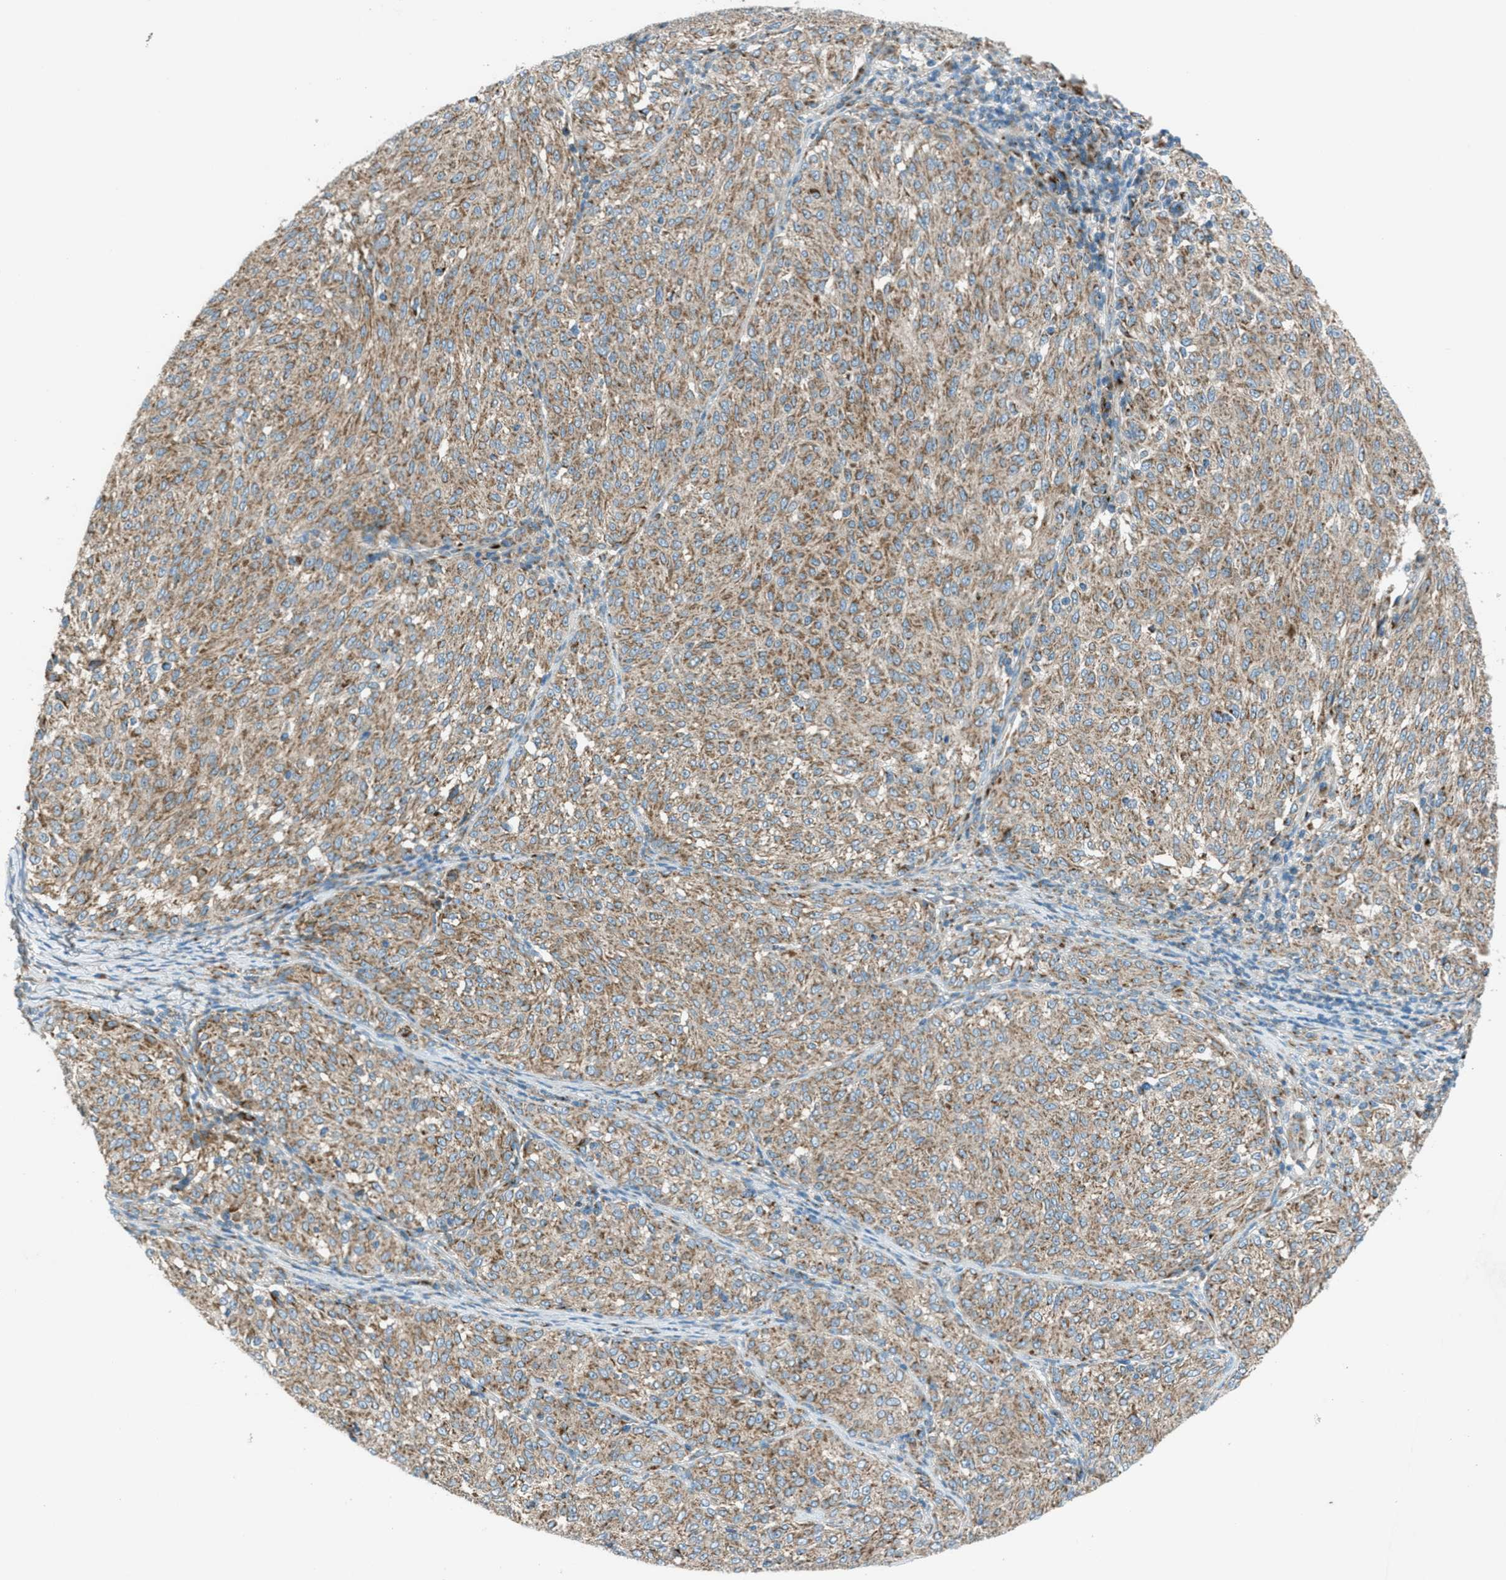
{"staining": {"intensity": "moderate", "quantity": ">75%", "location": "cytoplasmic/membranous"}, "tissue": "melanoma", "cell_type": "Tumor cells", "image_type": "cancer", "snomed": [{"axis": "morphology", "description": "Malignant melanoma, NOS"}, {"axis": "topography", "description": "Skin"}], "caption": "Melanoma tissue reveals moderate cytoplasmic/membranous staining in about >75% of tumor cells, visualized by immunohistochemistry.", "gene": "BCKDK", "patient": {"sex": "female", "age": 72}}